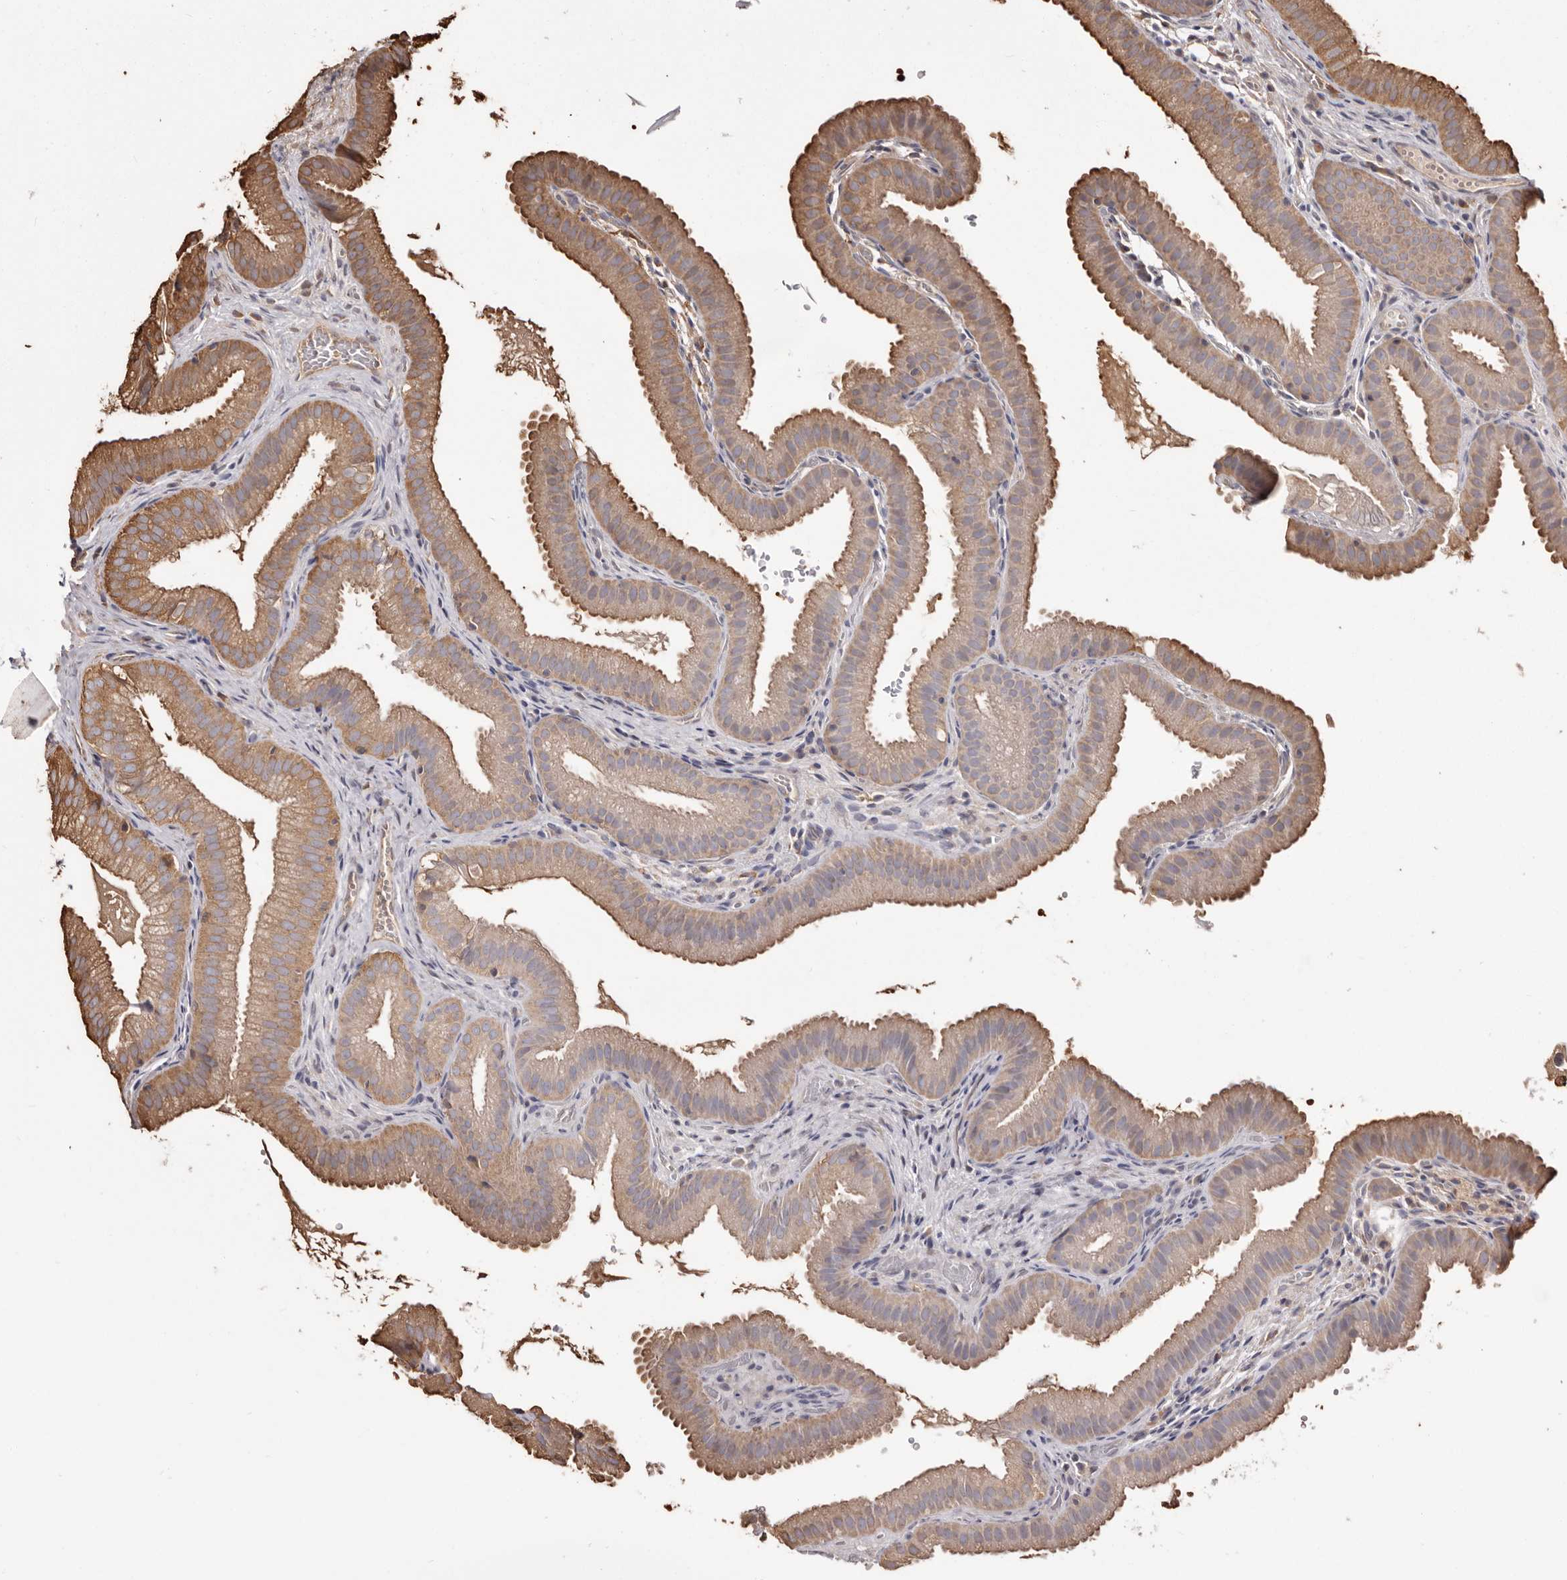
{"staining": {"intensity": "moderate", "quantity": ">75%", "location": "cytoplasmic/membranous"}, "tissue": "gallbladder", "cell_type": "Glandular cells", "image_type": "normal", "snomed": [{"axis": "morphology", "description": "Normal tissue, NOS"}, {"axis": "topography", "description": "Gallbladder"}], "caption": "Gallbladder stained with immunohistochemistry (IHC) displays moderate cytoplasmic/membranous positivity in about >75% of glandular cells. The protein of interest is shown in brown color, while the nuclei are stained blue.", "gene": "PKM", "patient": {"sex": "female", "age": 30}}